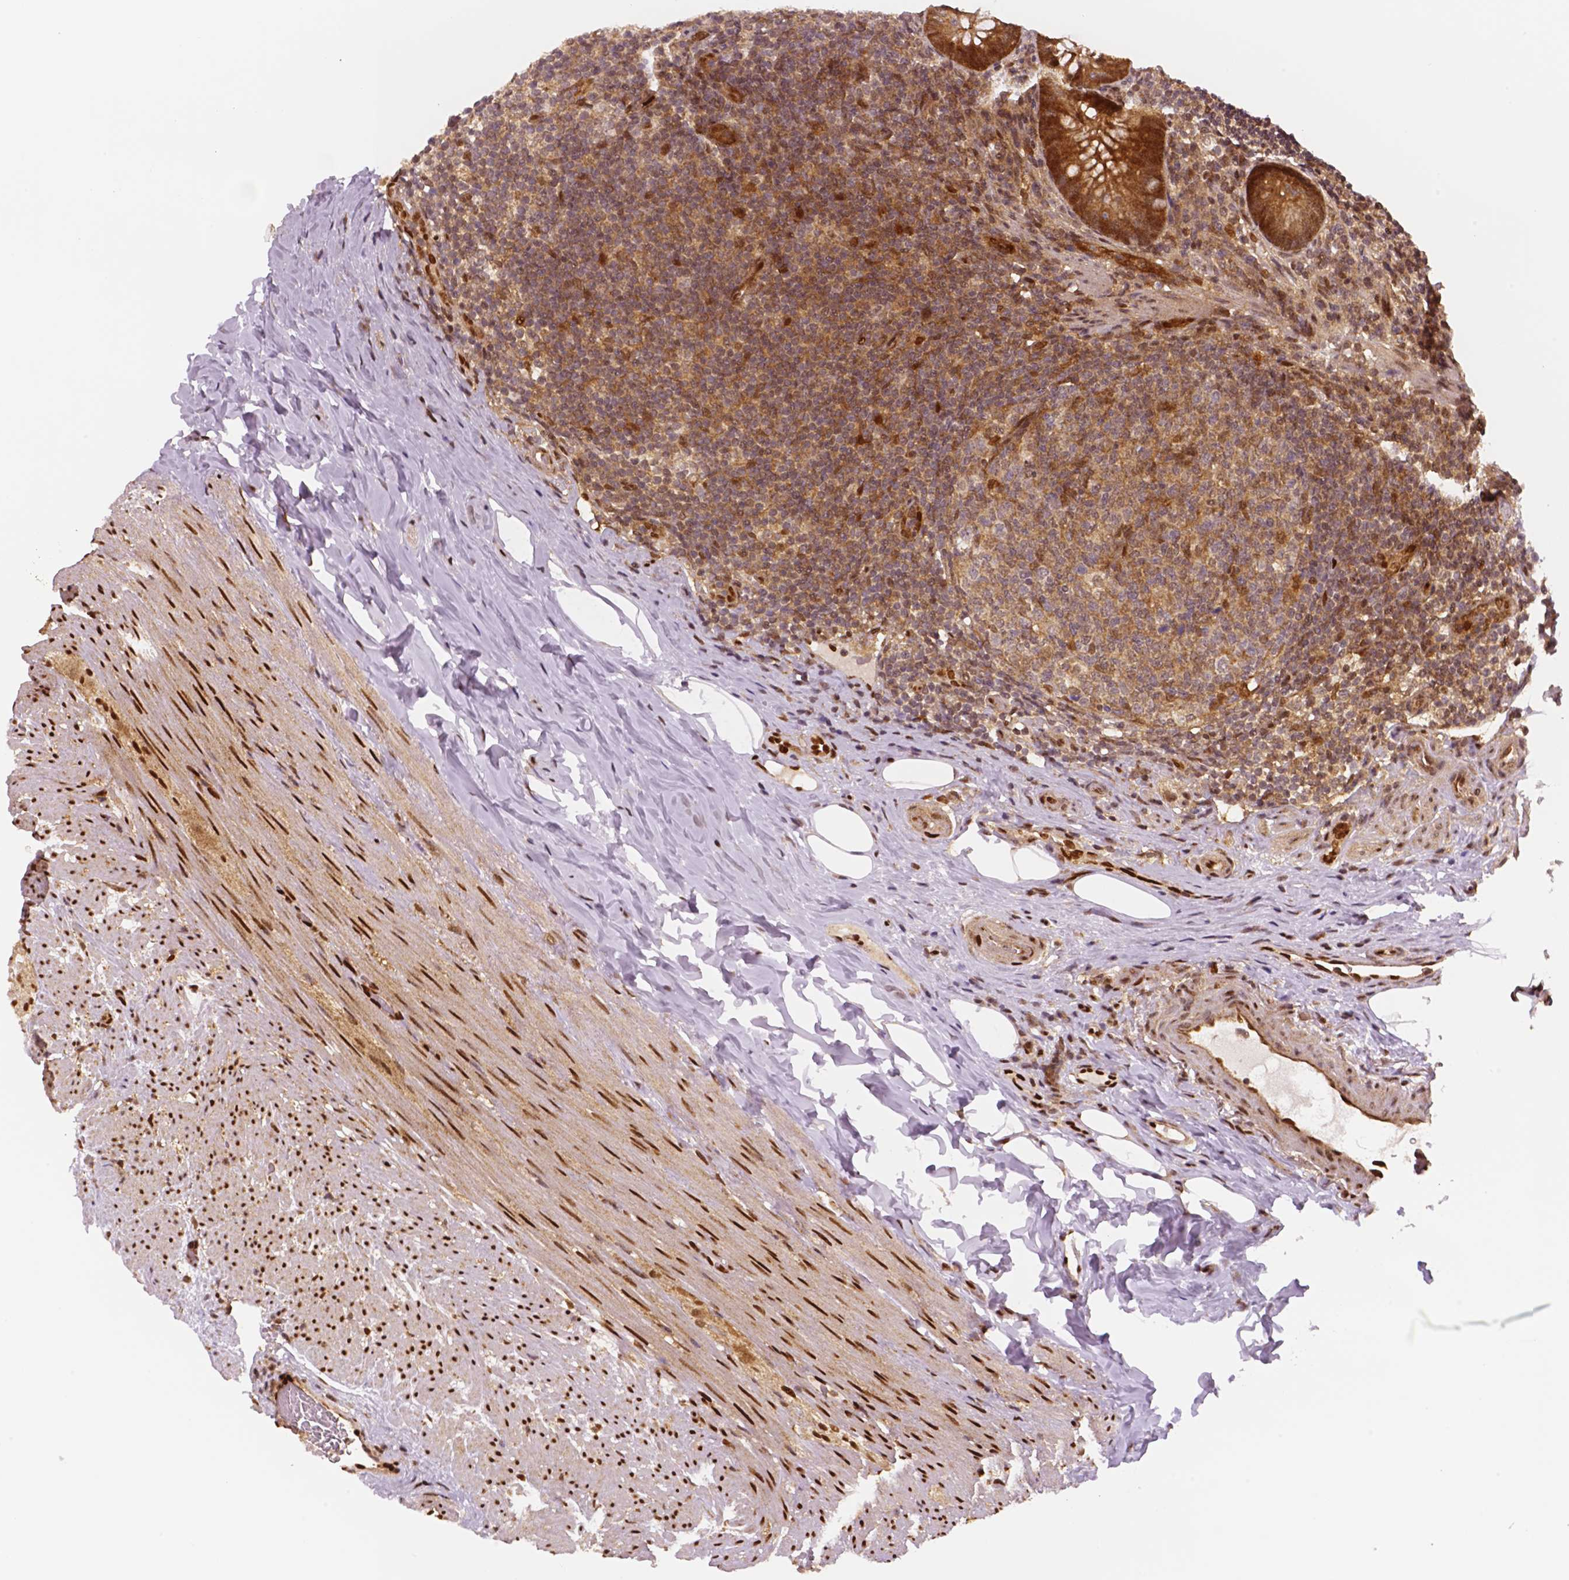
{"staining": {"intensity": "moderate", "quantity": ">75%", "location": "cytoplasmic/membranous,nuclear"}, "tissue": "appendix", "cell_type": "Glandular cells", "image_type": "normal", "snomed": [{"axis": "morphology", "description": "Normal tissue, NOS"}, {"axis": "topography", "description": "Appendix"}], "caption": "Immunohistochemistry (IHC) histopathology image of normal appendix stained for a protein (brown), which demonstrates medium levels of moderate cytoplasmic/membranous,nuclear expression in approximately >75% of glandular cells.", "gene": "STAT3", "patient": {"sex": "male", "age": 47}}